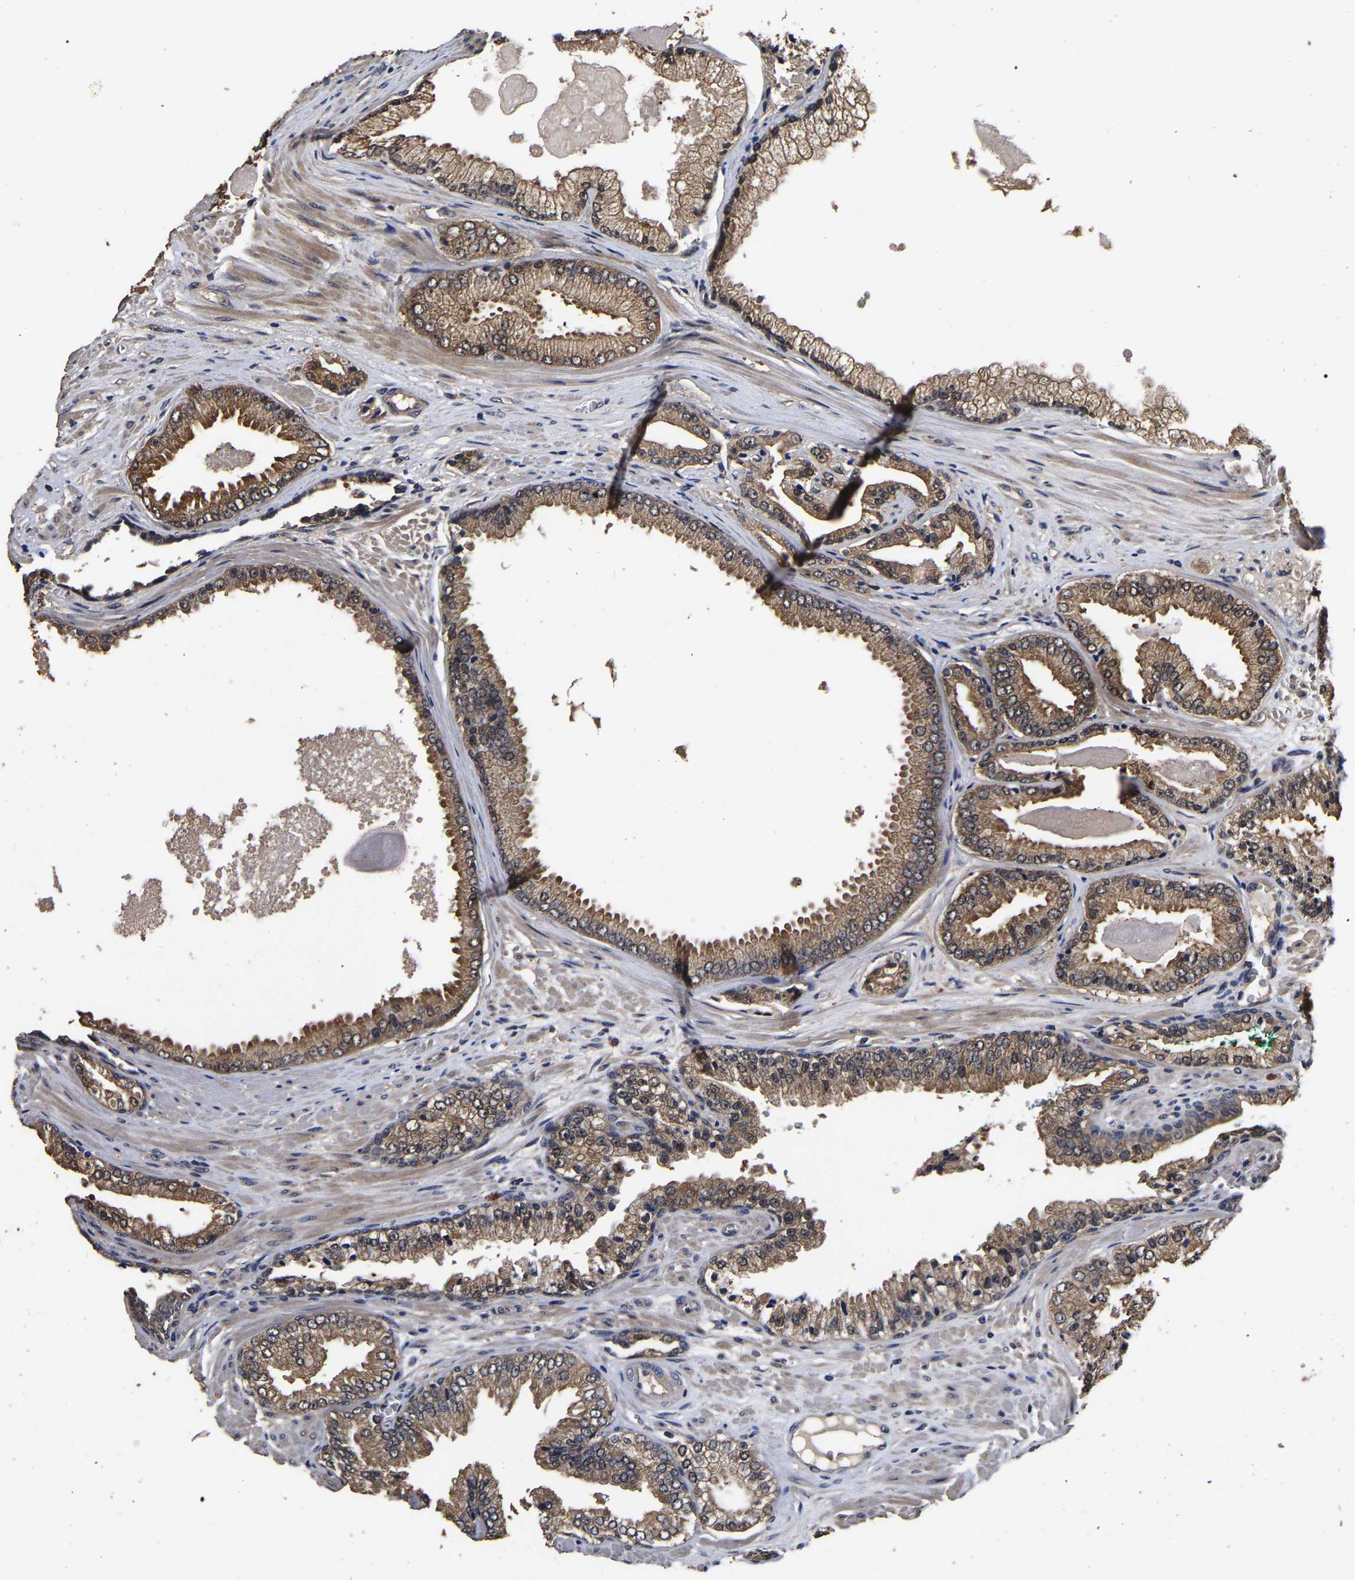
{"staining": {"intensity": "moderate", "quantity": ">75%", "location": "cytoplasmic/membranous"}, "tissue": "prostate cancer", "cell_type": "Tumor cells", "image_type": "cancer", "snomed": [{"axis": "morphology", "description": "Adenocarcinoma, High grade"}, {"axis": "topography", "description": "Prostate"}], "caption": "Moderate cytoplasmic/membranous protein positivity is present in approximately >75% of tumor cells in high-grade adenocarcinoma (prostate).", "gene": "STK32C", "patient": {"sex": "male", "age": 71}}